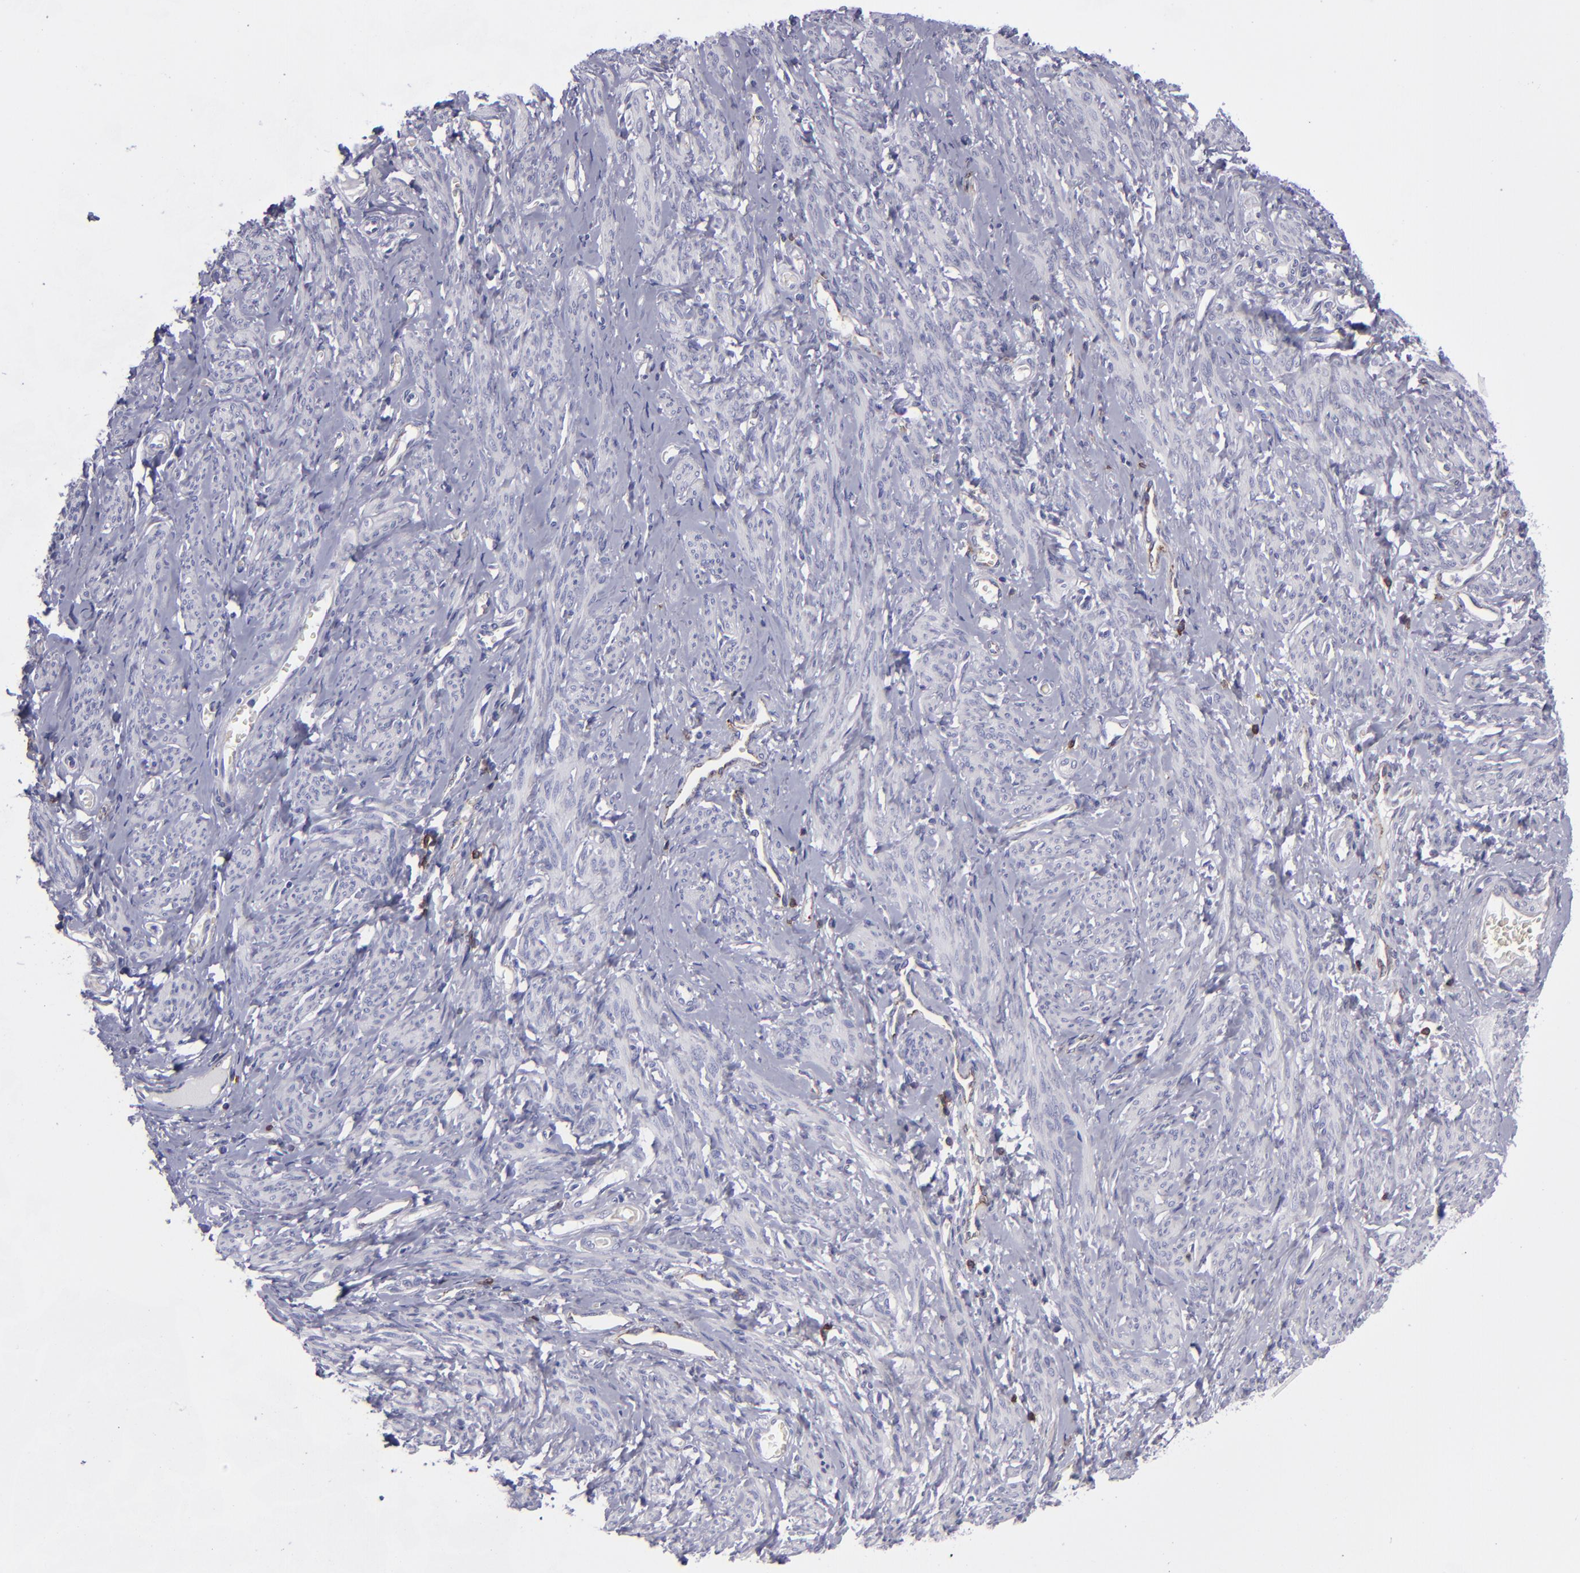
{"staining": {"intensity": "negative", "quantity": "none", "location": "none"}, "tissue": "smooth muscle", "cell_type": "Smooth muscle cells", "image_type": "normal", "snomed": [{"axis": "morphology", "description": "Normal tissue, NOS"}, {"axis": "topography", "description": "Cervix"}, {"axis": "topography", "description": "Endometrium"}], "caption": "IHC image of normal human smooth muscle stained for a protein (brown), which reveals no expression in smooth muscle cells. The staining was performed using DAB (3,3'-diaminobenzidine) to visualize the protein expression in brown, while the nuclei were stained in blue with hematoxylin (Magnification: 20x).", "gene": "CD27", "patient": {"sex": "female", "age": 65}}